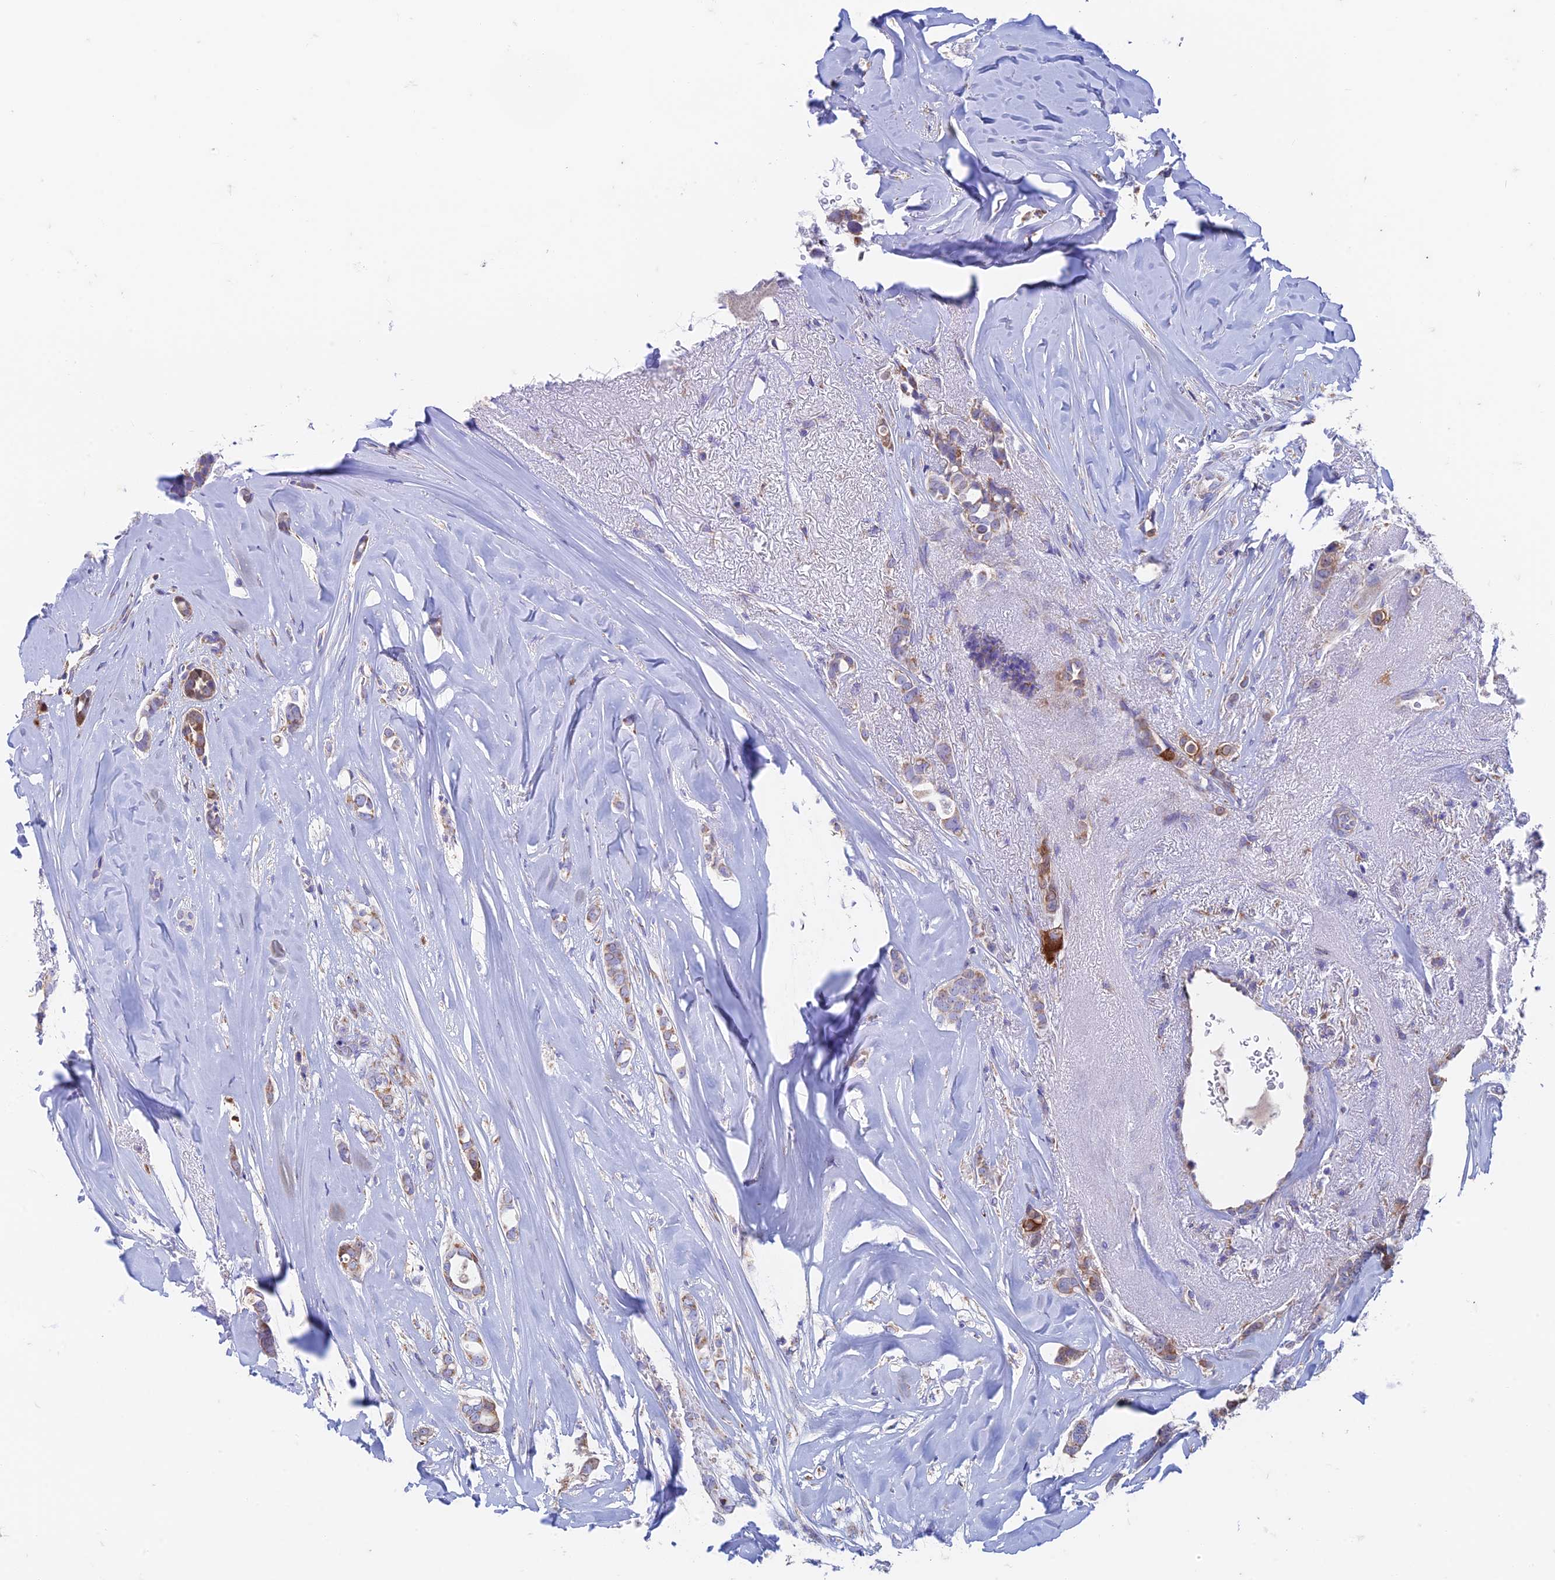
{"staining": {"intensity": "moderate", "quantity": "25%-75%", "location": "cytoplasmic/membranous"}, "tissue": "breast cancer", "cell_type": "Tumor cells", "image_type": "cancer", "snomed": [{"axis": "morphology", "description": "Lobular carcinoma"}, {"axis": "topography", "description": "Breast"}], "caption": "Brown immunohistochemical staining in human breast cancer (lobular carcinoma) displays moderate cytoplasmic/membranous expression in about 25%-75% of tumor cells.", "gene": "ZNF181", "patient": {"sex": "female", "age": 51}}